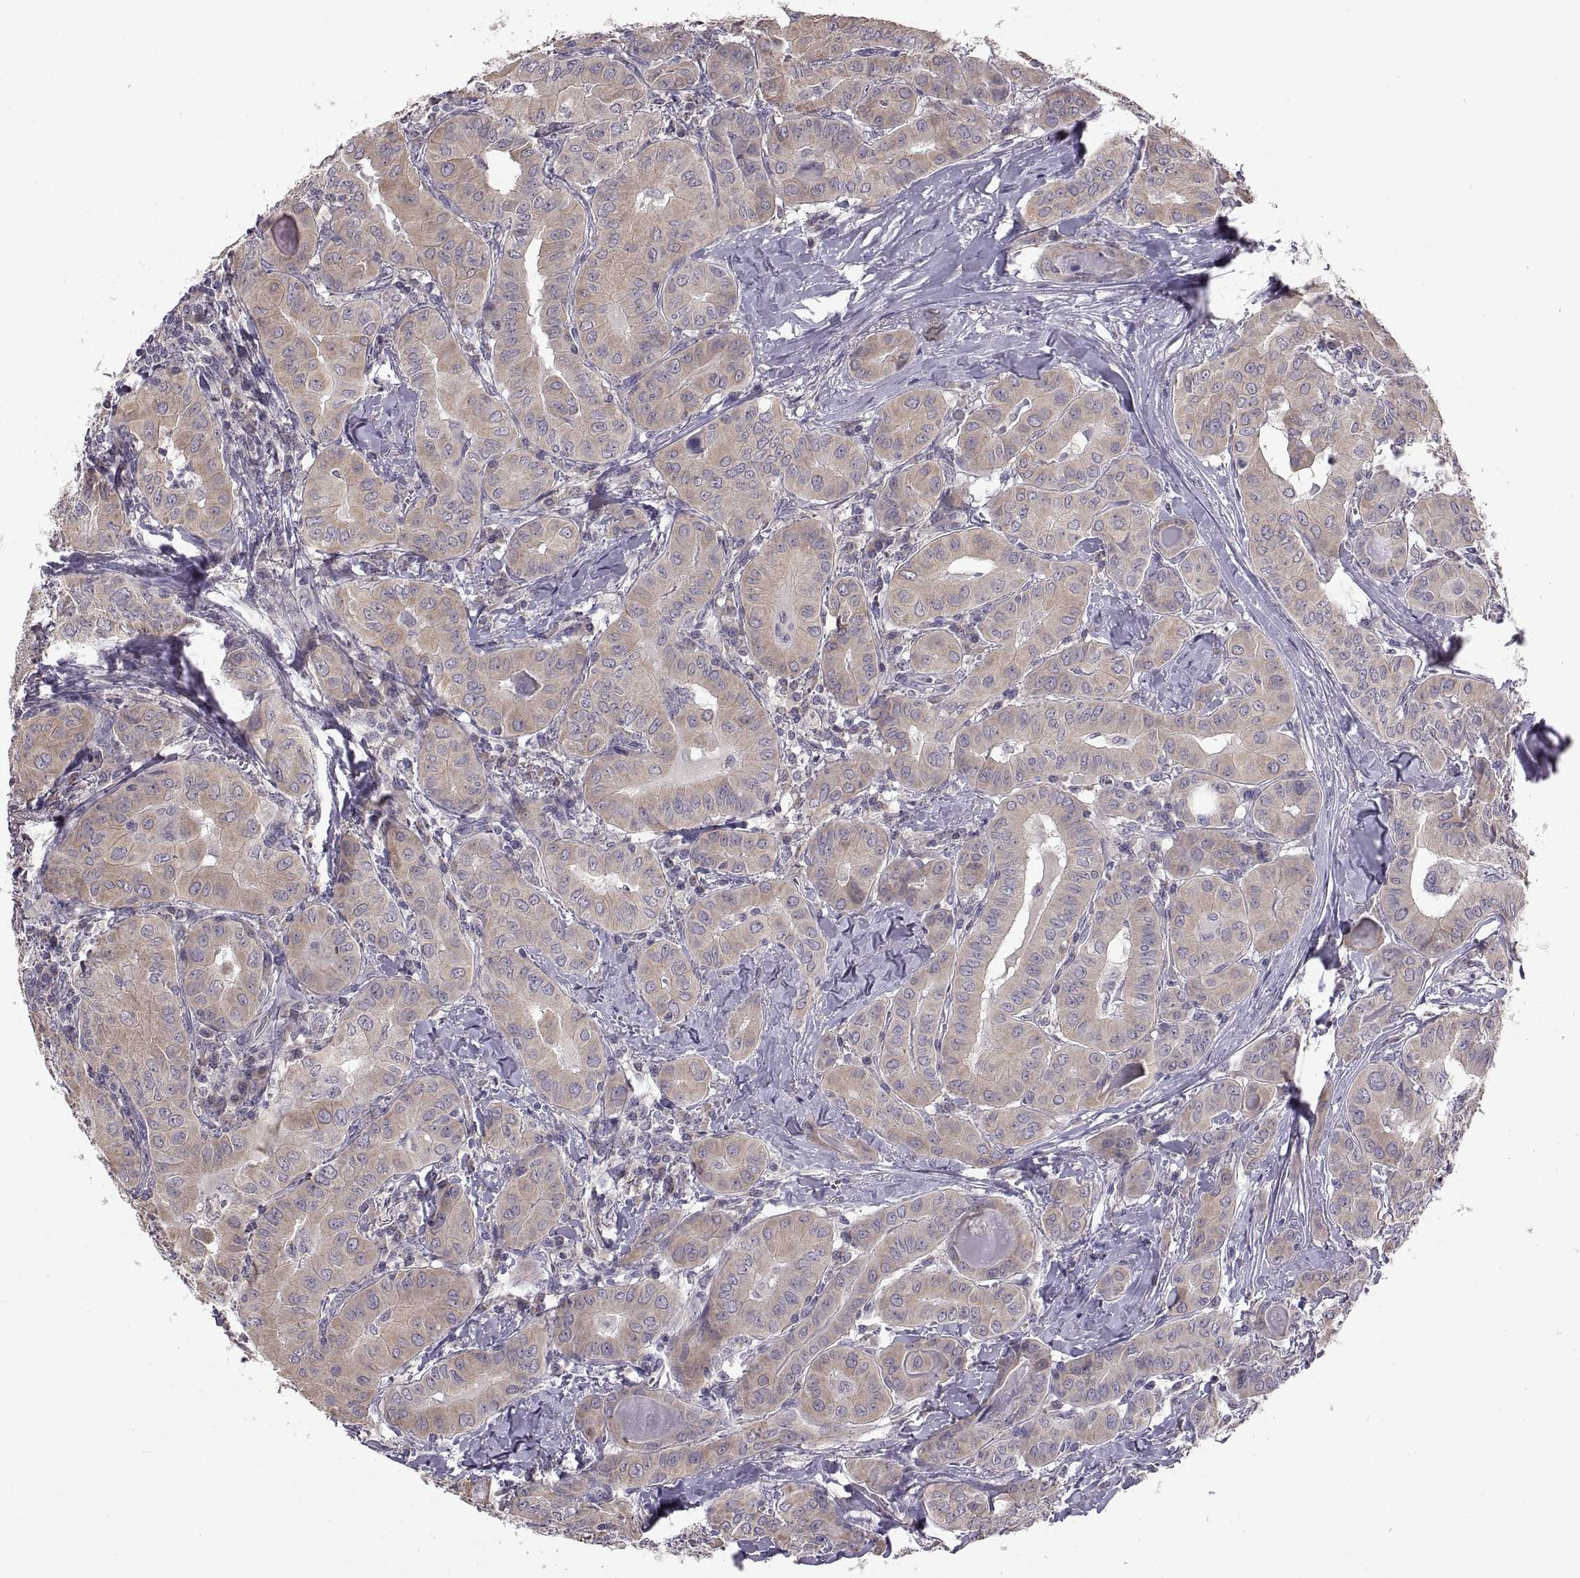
{"staining": {"intensity": "moderate", "quantity": ">75%", "location": "cytoplasmic/membranous"}, "tissue": "thyroid cancer", "cell_type": "Tumor cells", "image_type": "cancer", "snomed": [{"axis": "morphology", "description": "Papillary adenocarcinoma, NOS"}, {"axis": "topography", "description": "Thyroid gland"}], "caption": "Protein staining reveals moderate cytoplasmic/membranous staining in about >75% of tumor cells in thyroid cancer.", "gene": "ACSBG2", "patient": {"sex": "female", "age": 37}}